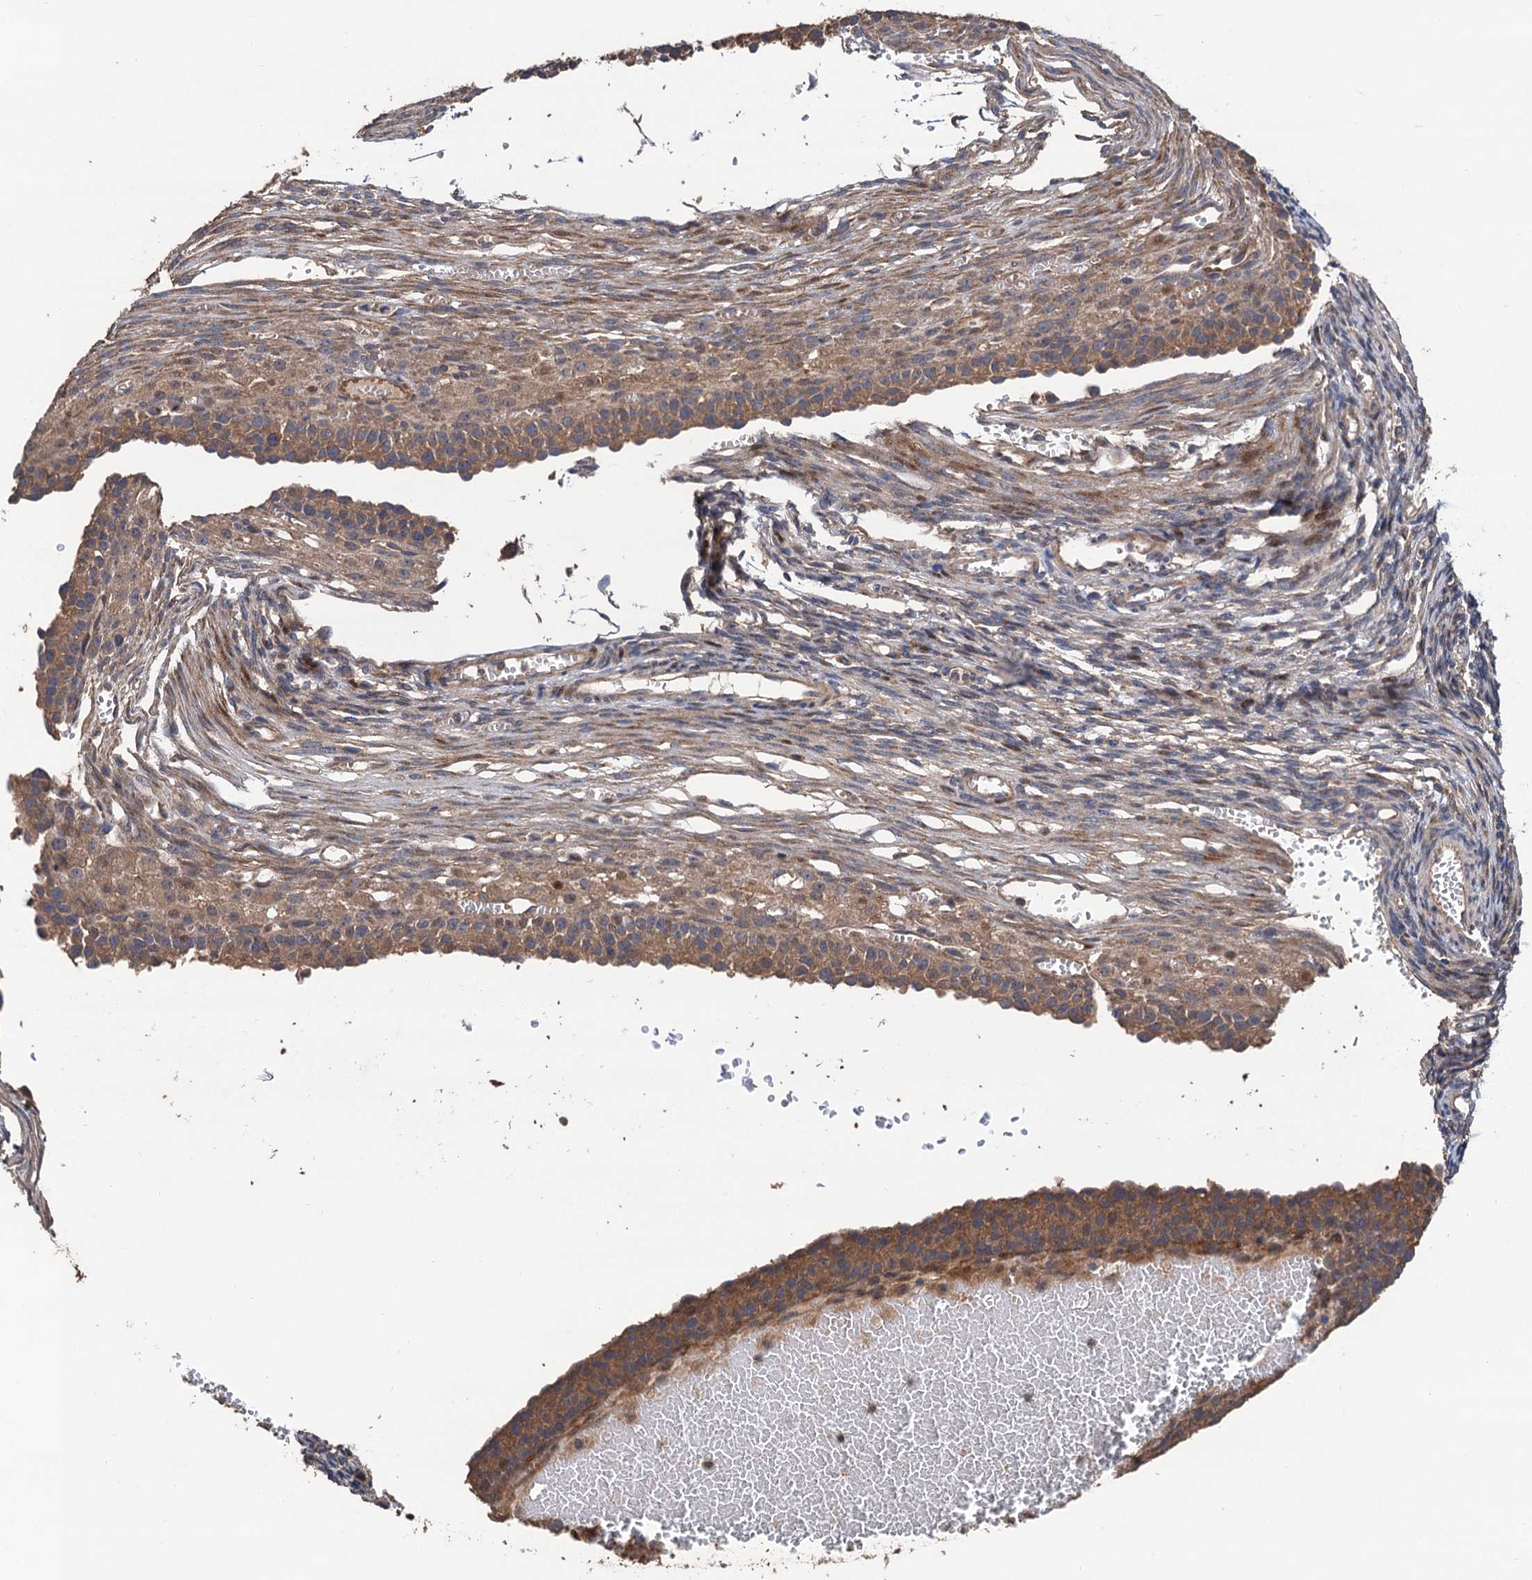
{"staining": {"intensity": "moderate", "quantity": ">75%", "location": "cytoplasmic/membranous"}, "tissue": "ovary", "cell_type": "Follicle cells", "image_type": "normal", "snomed": [{"axis": "morphology", "description": "Normal tissue, NOS"}, {"axis": "topography", "description": "Ovary"}], "caption": "Human ovary stained with a brown dye exhibits moderate cytoplasmic/membranous positive expression in about >75% of follicle cells.", "gene": "TMEM39B", "patient": {"sex": "female", "age": 39}}